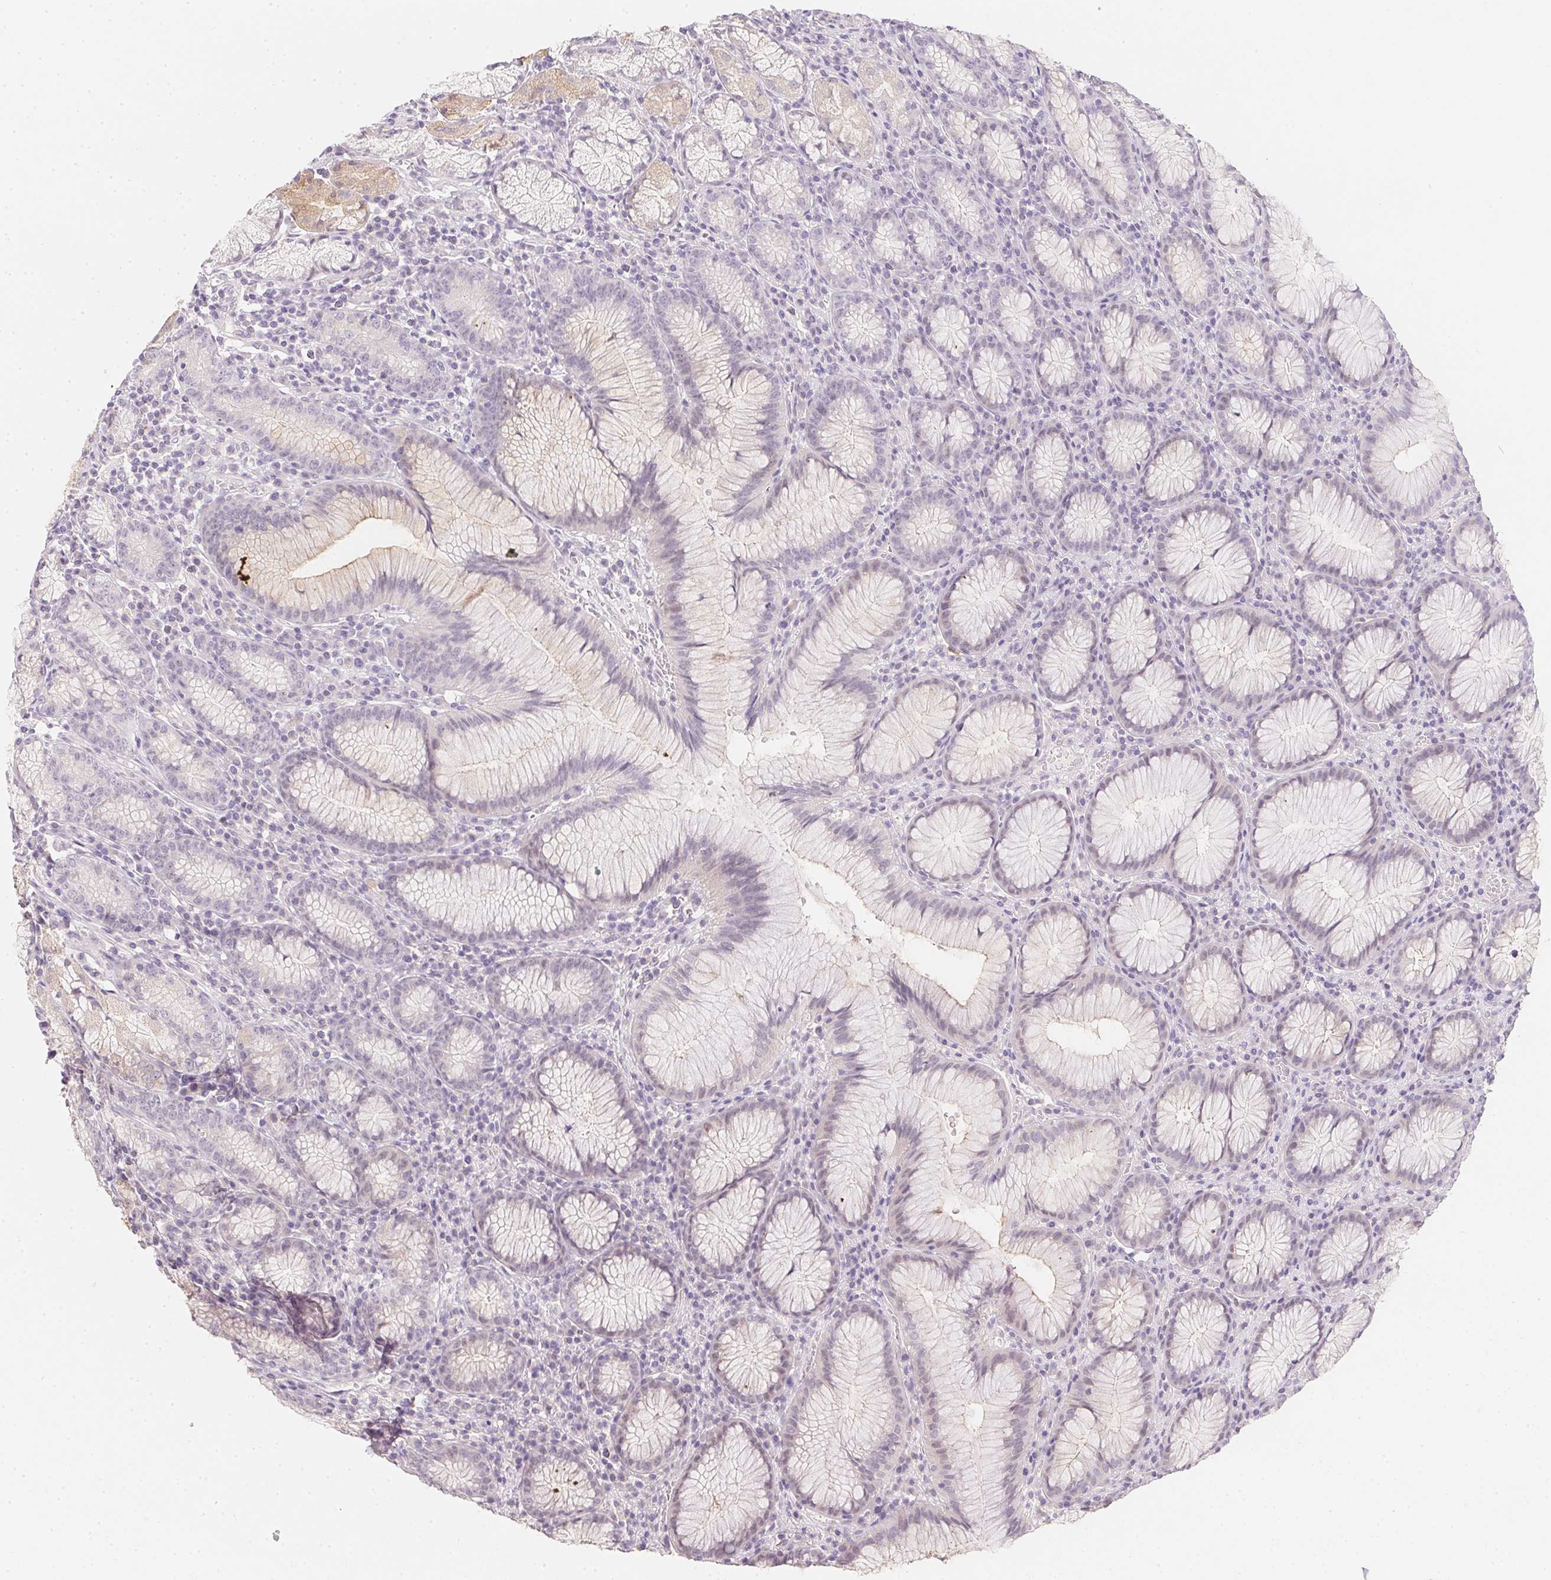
{"staining": {"intensity": "weak", "quantity": "25%-75%", "location": "cytoplasmic/membranous,nuclear"}, "tissue": "stomach", "cell_type": "Glandular cells", "image_type": "normal", "snomed": [{"axis": "morphology", "description": "Normal tissue, NOS"}, {"axis": "topography", "description": "Stomach"}], "caption": "Protein staining of normal stomach reveals weak cytoplasmic/membranous,nuclear staining in about 25%-75% of glandular cells.", "gene": "ZBBX", "patient": {"sex": "male", "age": 55}}